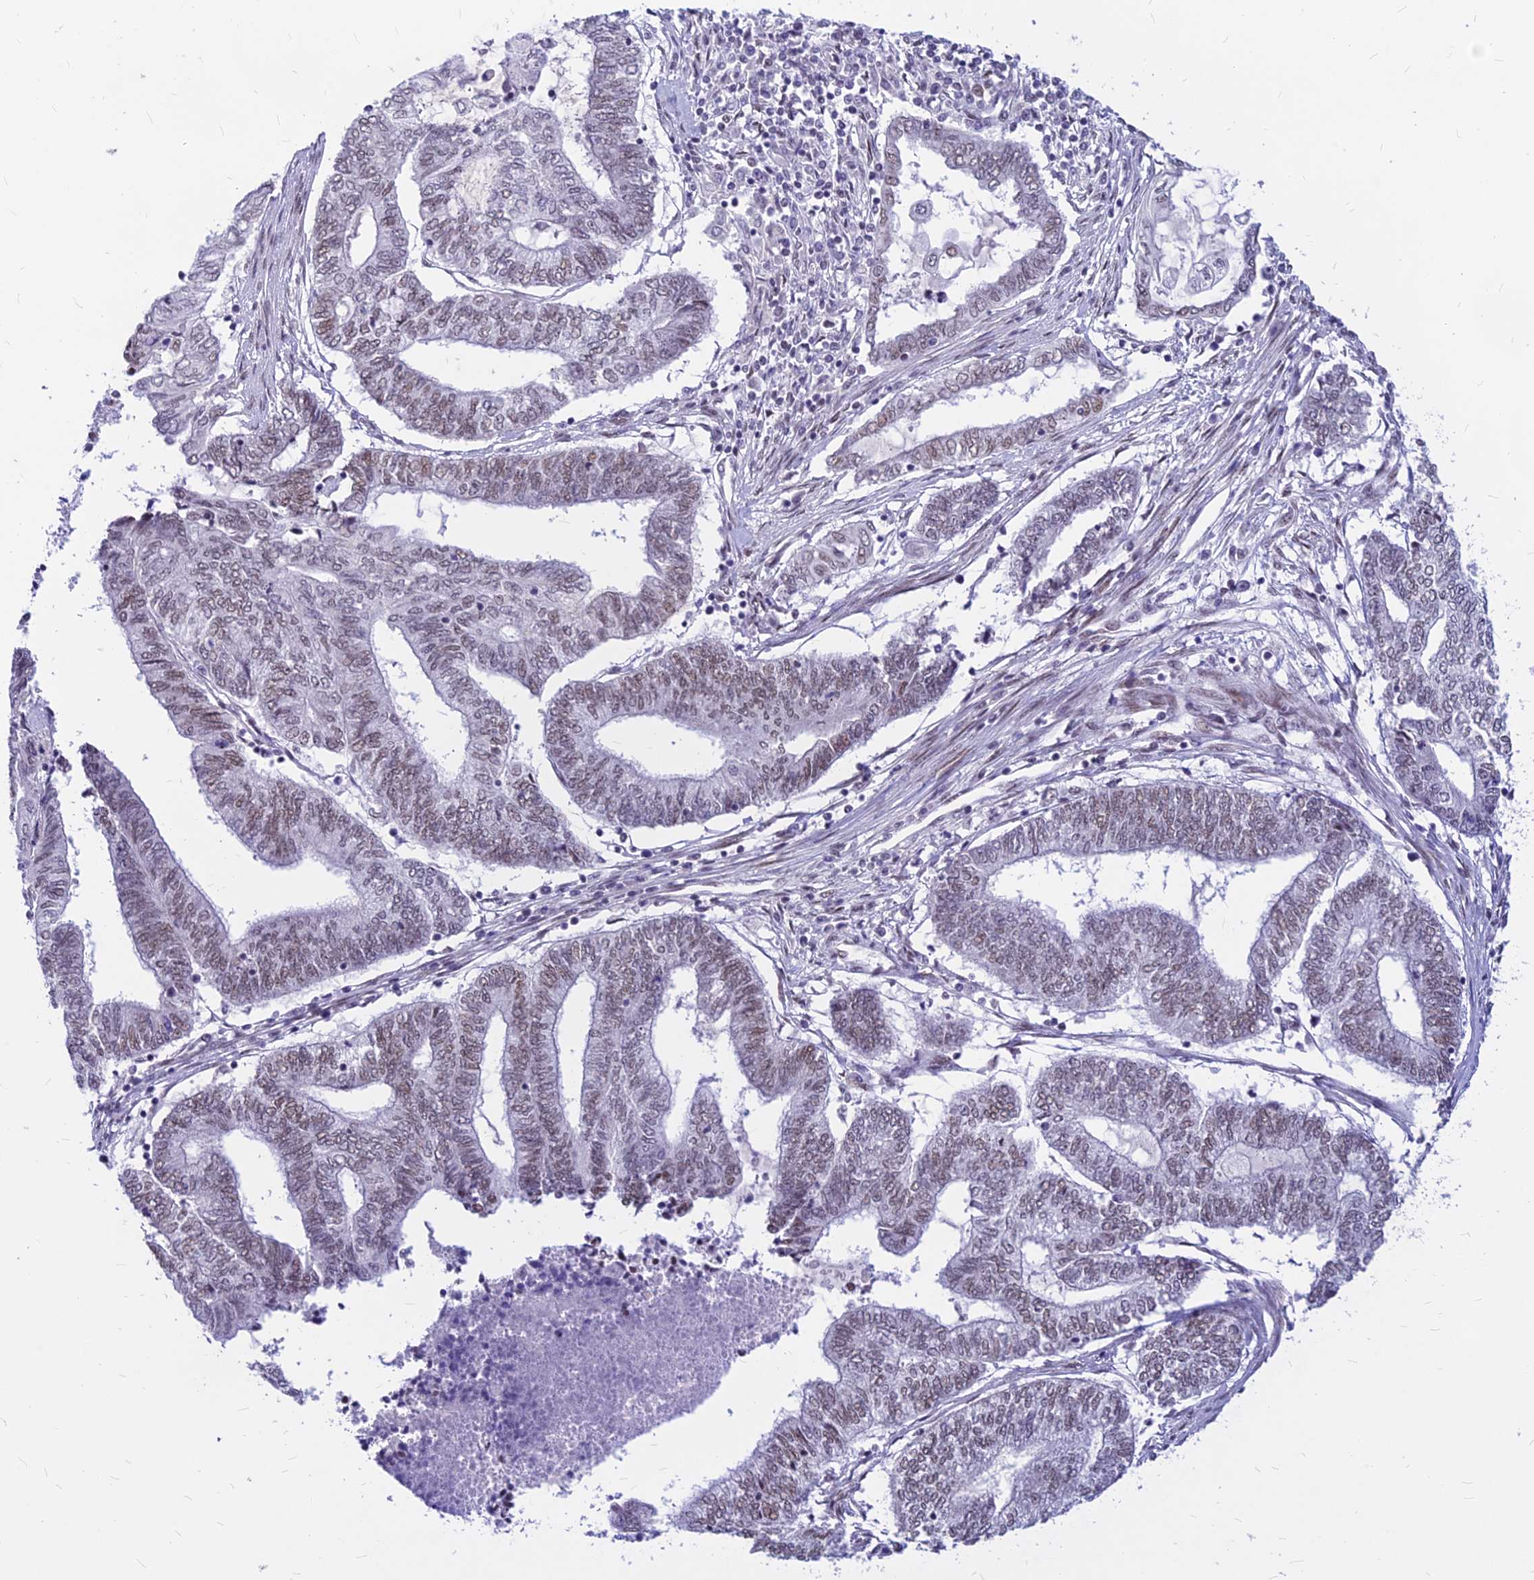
{"staining": {"intensity": "weak", "quantity": "25%-75%", "location": "nuclear"}, "tissue": "endometrial cancer", "cell_type": "Tumor cells", "image_type": "cancer", "snomed": [{"axis": "morphology", "description": "Adenocarcinoma, NOS"}, {"axis": "topography", "description": "Uterus"}, {"axis": "topography", "description": "Endometrium"}], "caption": "There is low levels of weak nuclear positivity in tumor cells of endometrial adenocarcinoma, as demonstrated by immunohistochemical staining (brown color).", "gene": "KCTD13", "patient": {"sex": "female", "age": 70}}